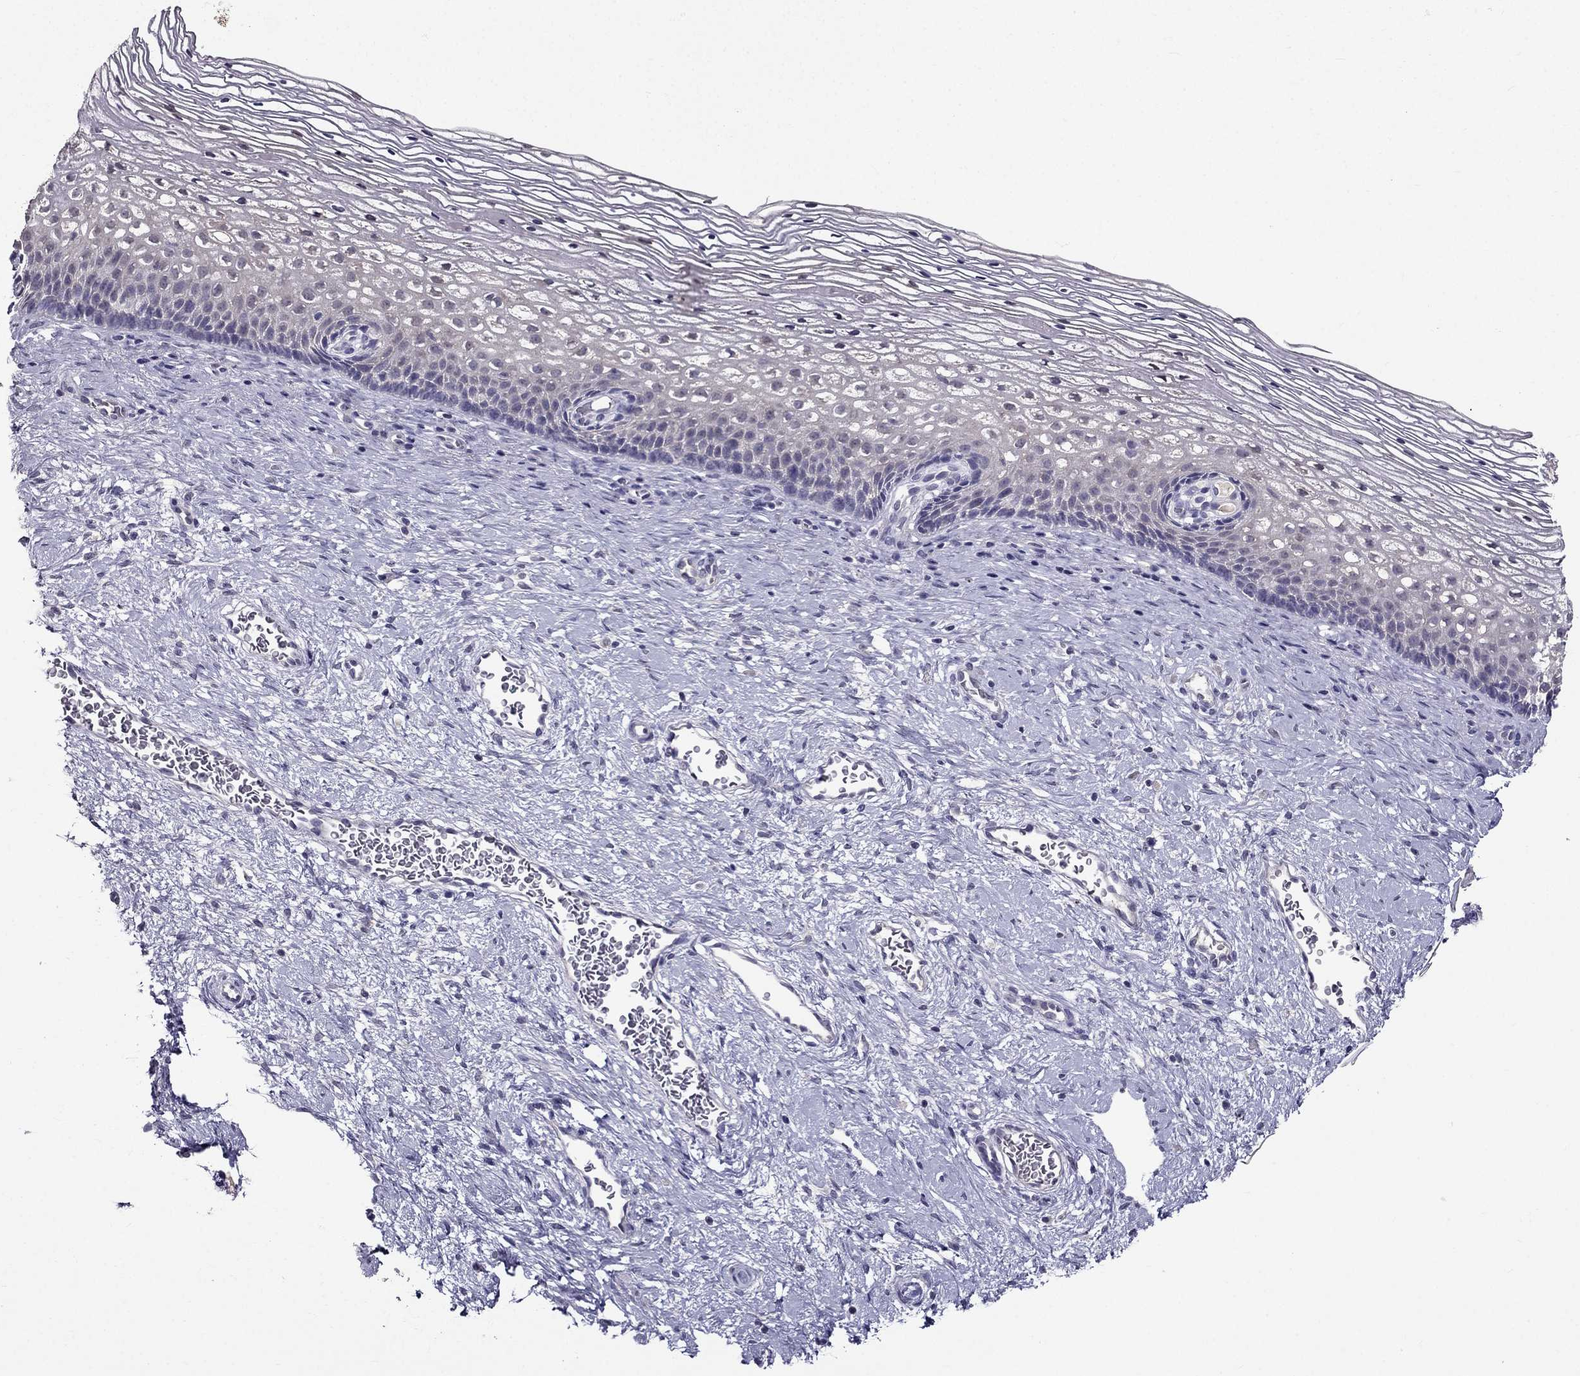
{"staining": {"intensity": "negative", "quantity": "none", "location": "none"}, "tissue": "cervix", "cell_type": "Glandular cells", "image_type": "normal", "snomed": [{"axis": "morphology", "description": "Normal tissue, NOS"}, {"axis": "topography", "description": "Cervix"}], "caption": "High power microscopy histopathology image of an immunohistochemistry (IHC) photomicrograph of benign cervix, revealing no significant expression in glandular cells. (DAB immunohistochemistry (IHC) visualized using brightfield microscopy, high magnification).", "gene": "DUSP15", "patient": {"sex": "female", "age": 34}}